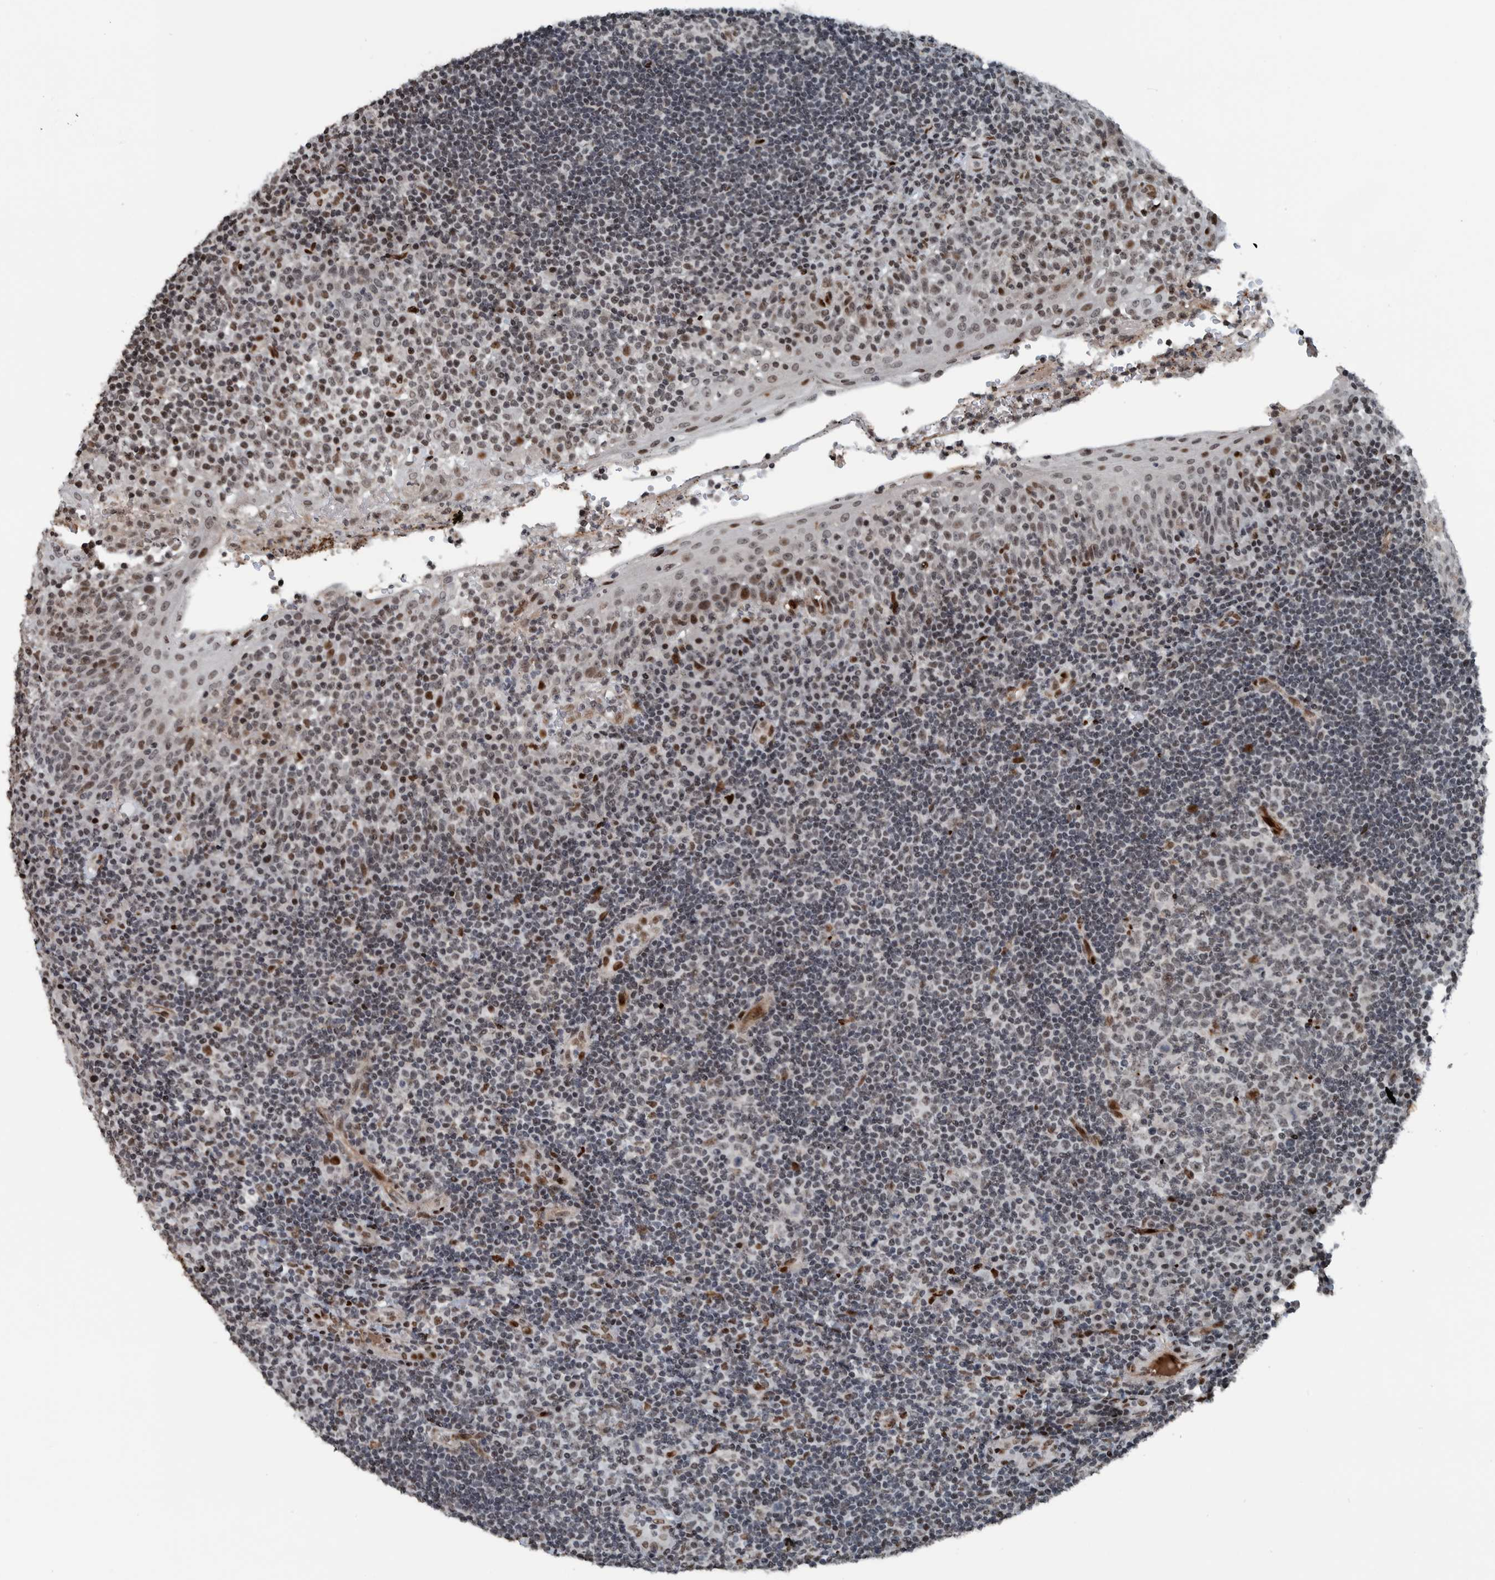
{"staining": {"intensity": "weak", "quantity": "25%-75%", "location": "nuclear"}, "tissue": "tonsil", "cell_type": "Germinal center cells", "image_type": "normal", "snomed": [{"axis": "morphology", "description": "Normal tissue, NOS"}, {"axis": "topography", "description": "Tonsil"}], "caption": "This is an image of immunohistochemistry (IHC) staining of benign tonsil, which shows weak positivity in the nuclear of germinal center cells.", "gene": "ZNF366", "patient": {"sex": "female", "age": 40}}